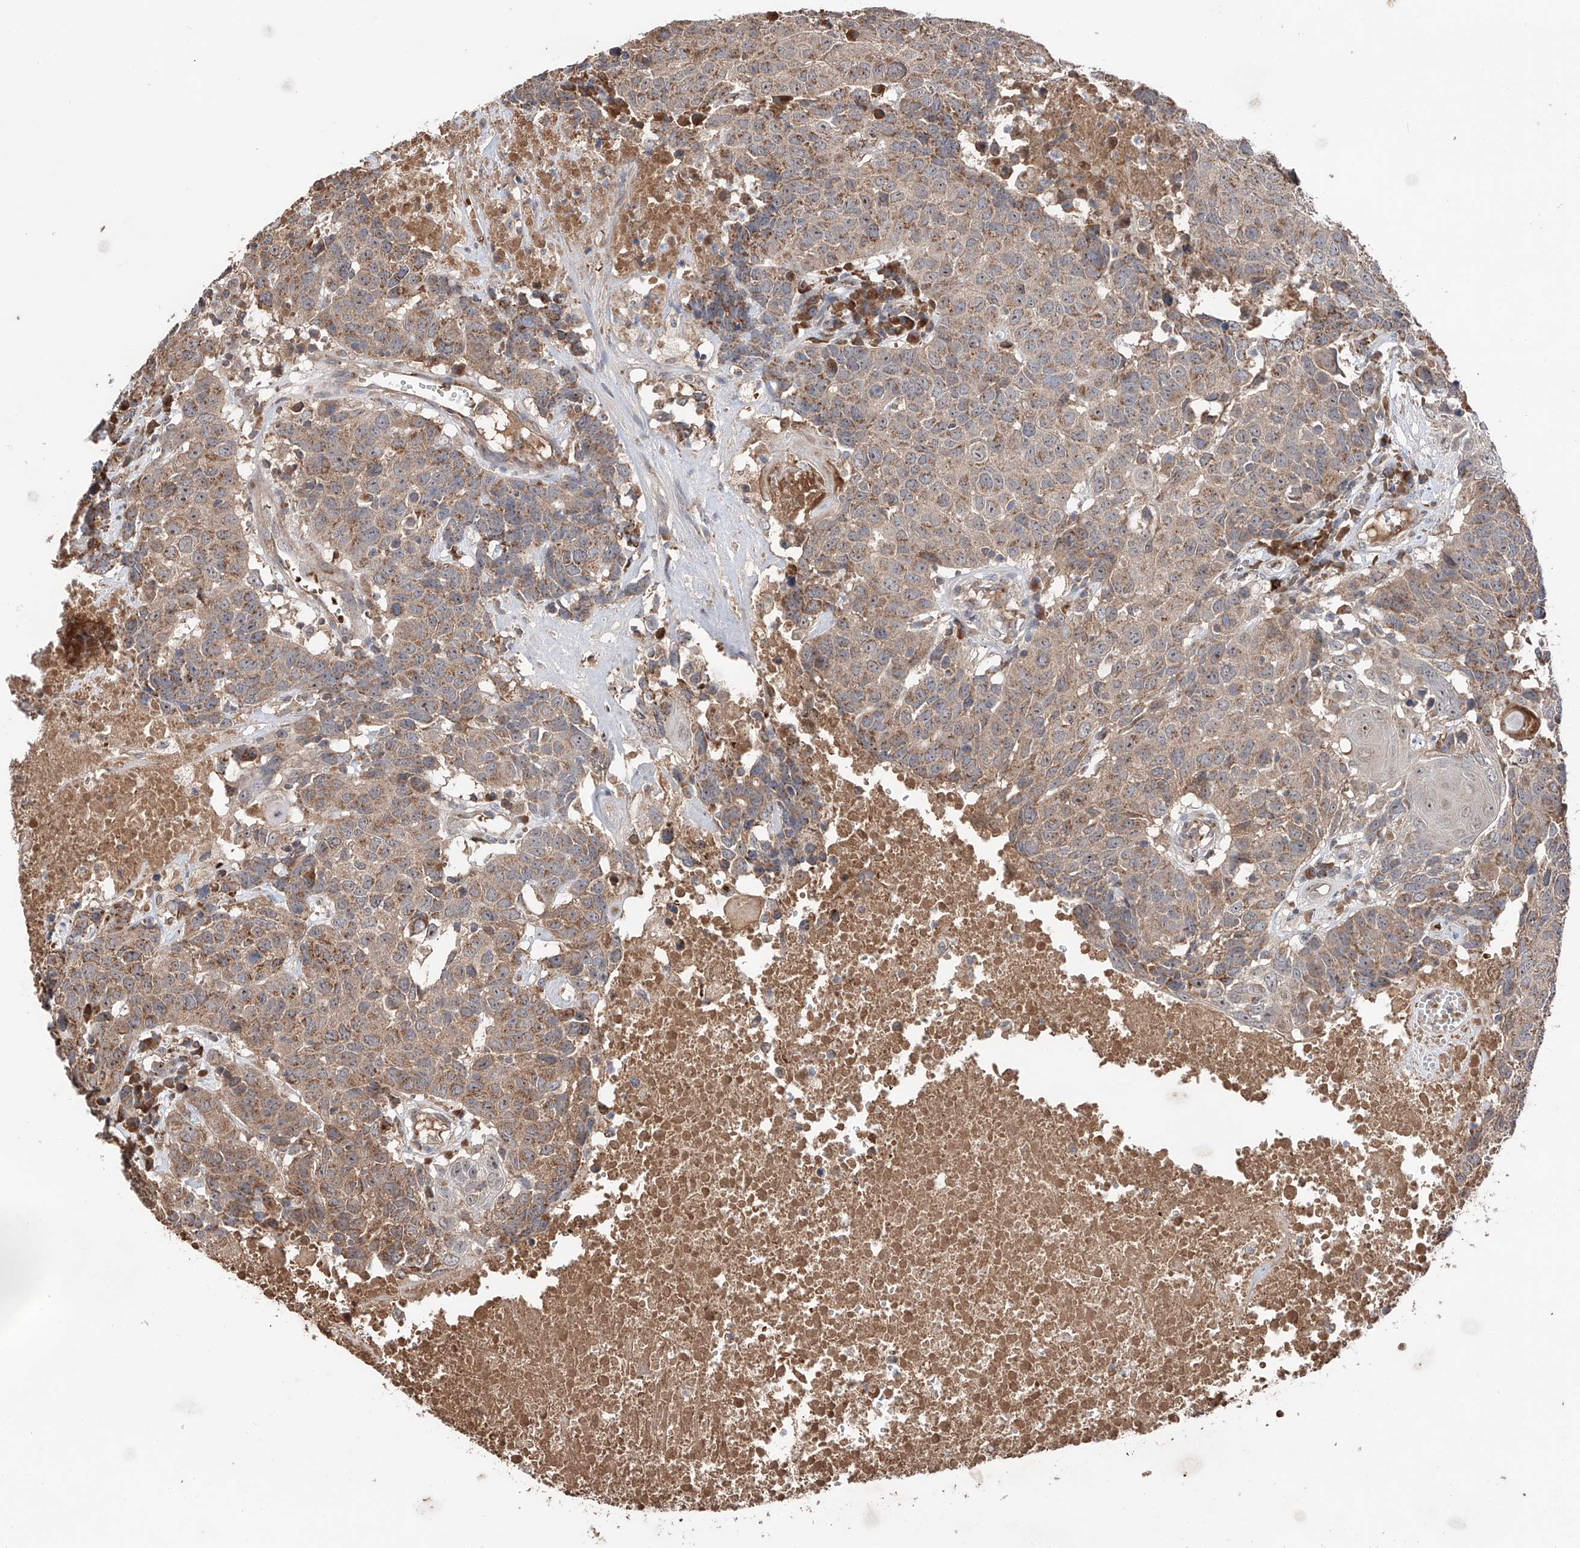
{"staining": {"intensity": "moderate", "quantity": ">75%", "location": "cytoplasmic/membranous"}, "tissue": "head and neck cancer", "cell_type": "Tumor cells", "image_type": "cancer", "snomed": [{"axis": "morphology", "description": "Squamous cell carcinoma, NOS"}, {"axis": "topography", "description": "Head-Neck"}], "caption": "Immunohistochemistry micrograph of human head and neck cancer (squamous cell carcinoma) stained for a protein (brown), which shows medium levels of moderate cytoplasmic/membranous expression in approximately >75% of tumor cells.", "gene": "EDN1", "patient": {"sex": "male", "age": 66}}